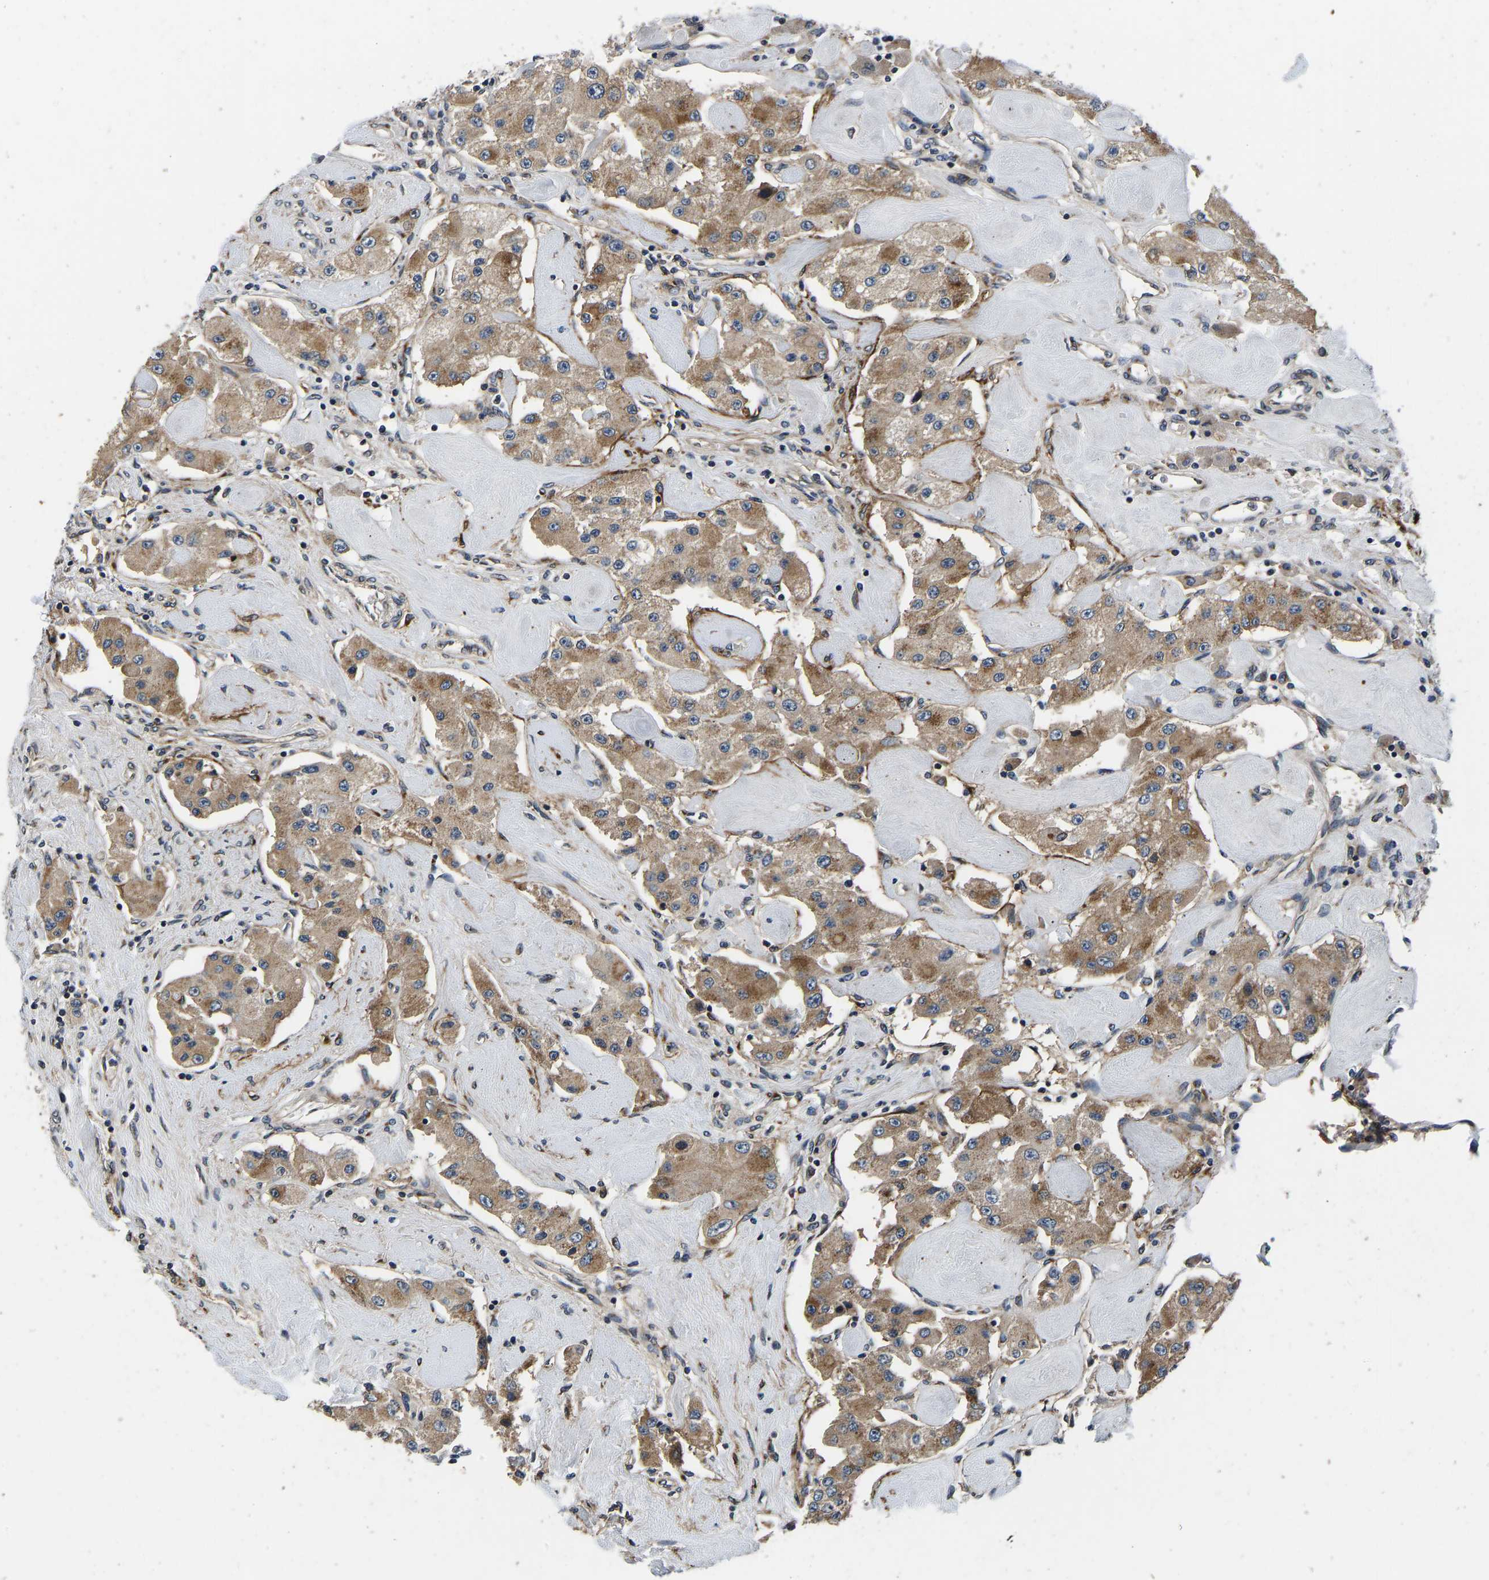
{"staining": {"intensity": "moderate", "quantity": ">75%", "location": "cytoplasmic/membranous"}, "tissue": "carcinoid", "cell_type": "Tumor cells", "image_type": "cancer", "snomed": [{"axis": "morphology", "description": "Carcinoid, malignant, NOS"}, {"axis": "topography", "description": "Pancreas"}], "caption": "A brown stain labels moderate cytoplasmic/membranous expression of a protein in carcinoid tumor cells. (brown staining indicates protein expression, while blue staining denotes nuclei).", "gene": "RABAC1", "patient": {"sex": "male", "age": 41}}